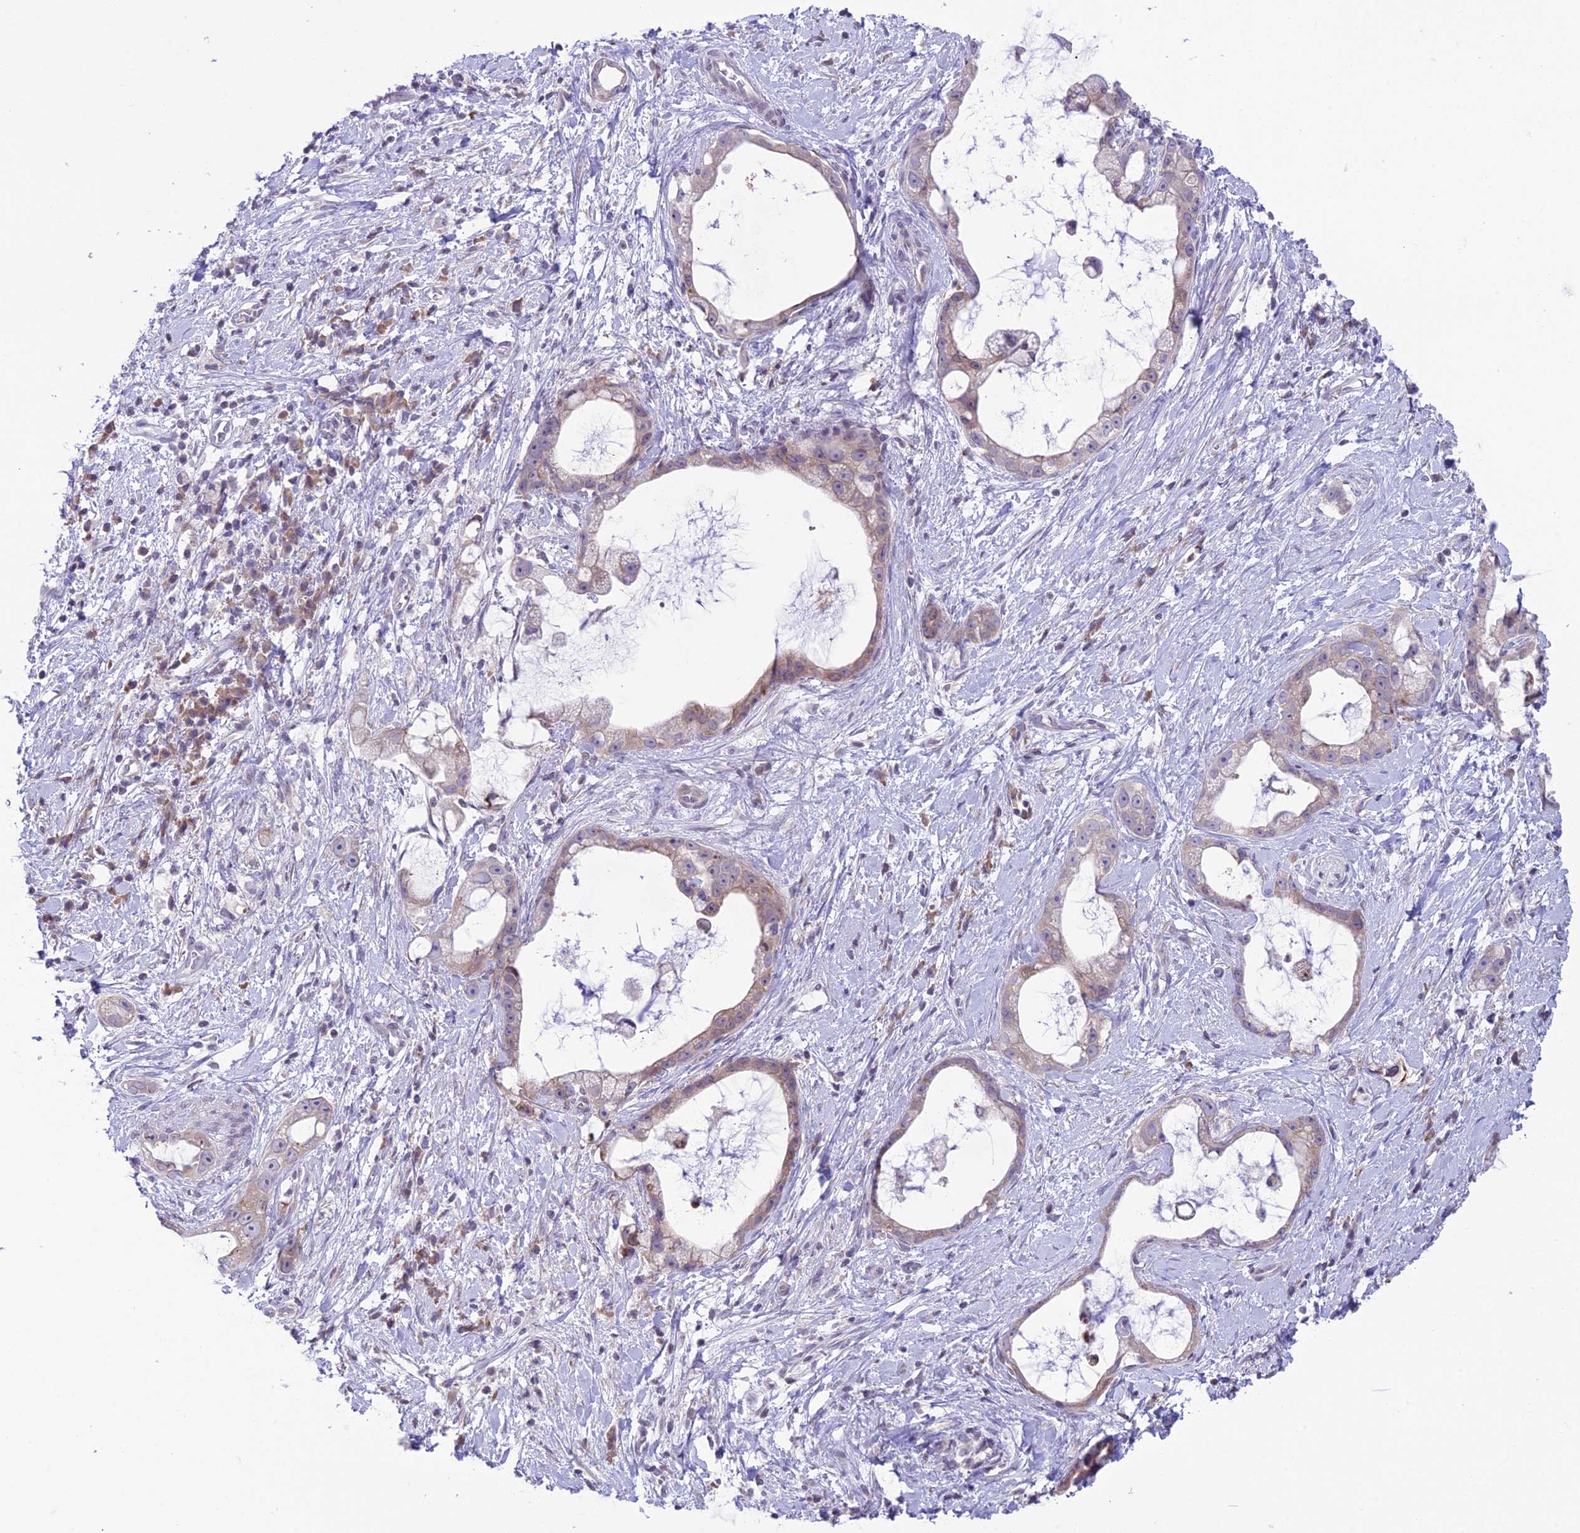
{"staining": {"intensity": "moderate", "quantity": "25%-75%", "location": "cytoplasmic/membranous"}, "tissue": "stomach cancer", "cell_type": "Tumor cells", "image_type": "cancer", "snomed": [{"axis": "morphology", "description": "Adenocarcinoma, NOS"}, {"axis": "topography", "description": "Stomach"}], "caption": "Immunohistochemistry staining of stomach adenocarcinoma, which displays medium levels of moderate cytoplasmic/membranous staining in about 25%-75% of tumor cells indicating moderate cytoplasmic/membranous protein staining. The staining was performed using DAB (3,3'-diaminobenzidine) (brown) for protein detection and nuclei were counterstained in hematoxylin (blue).", "gene": "RPS26", "patient": {"sex": "male", "age": 55}}